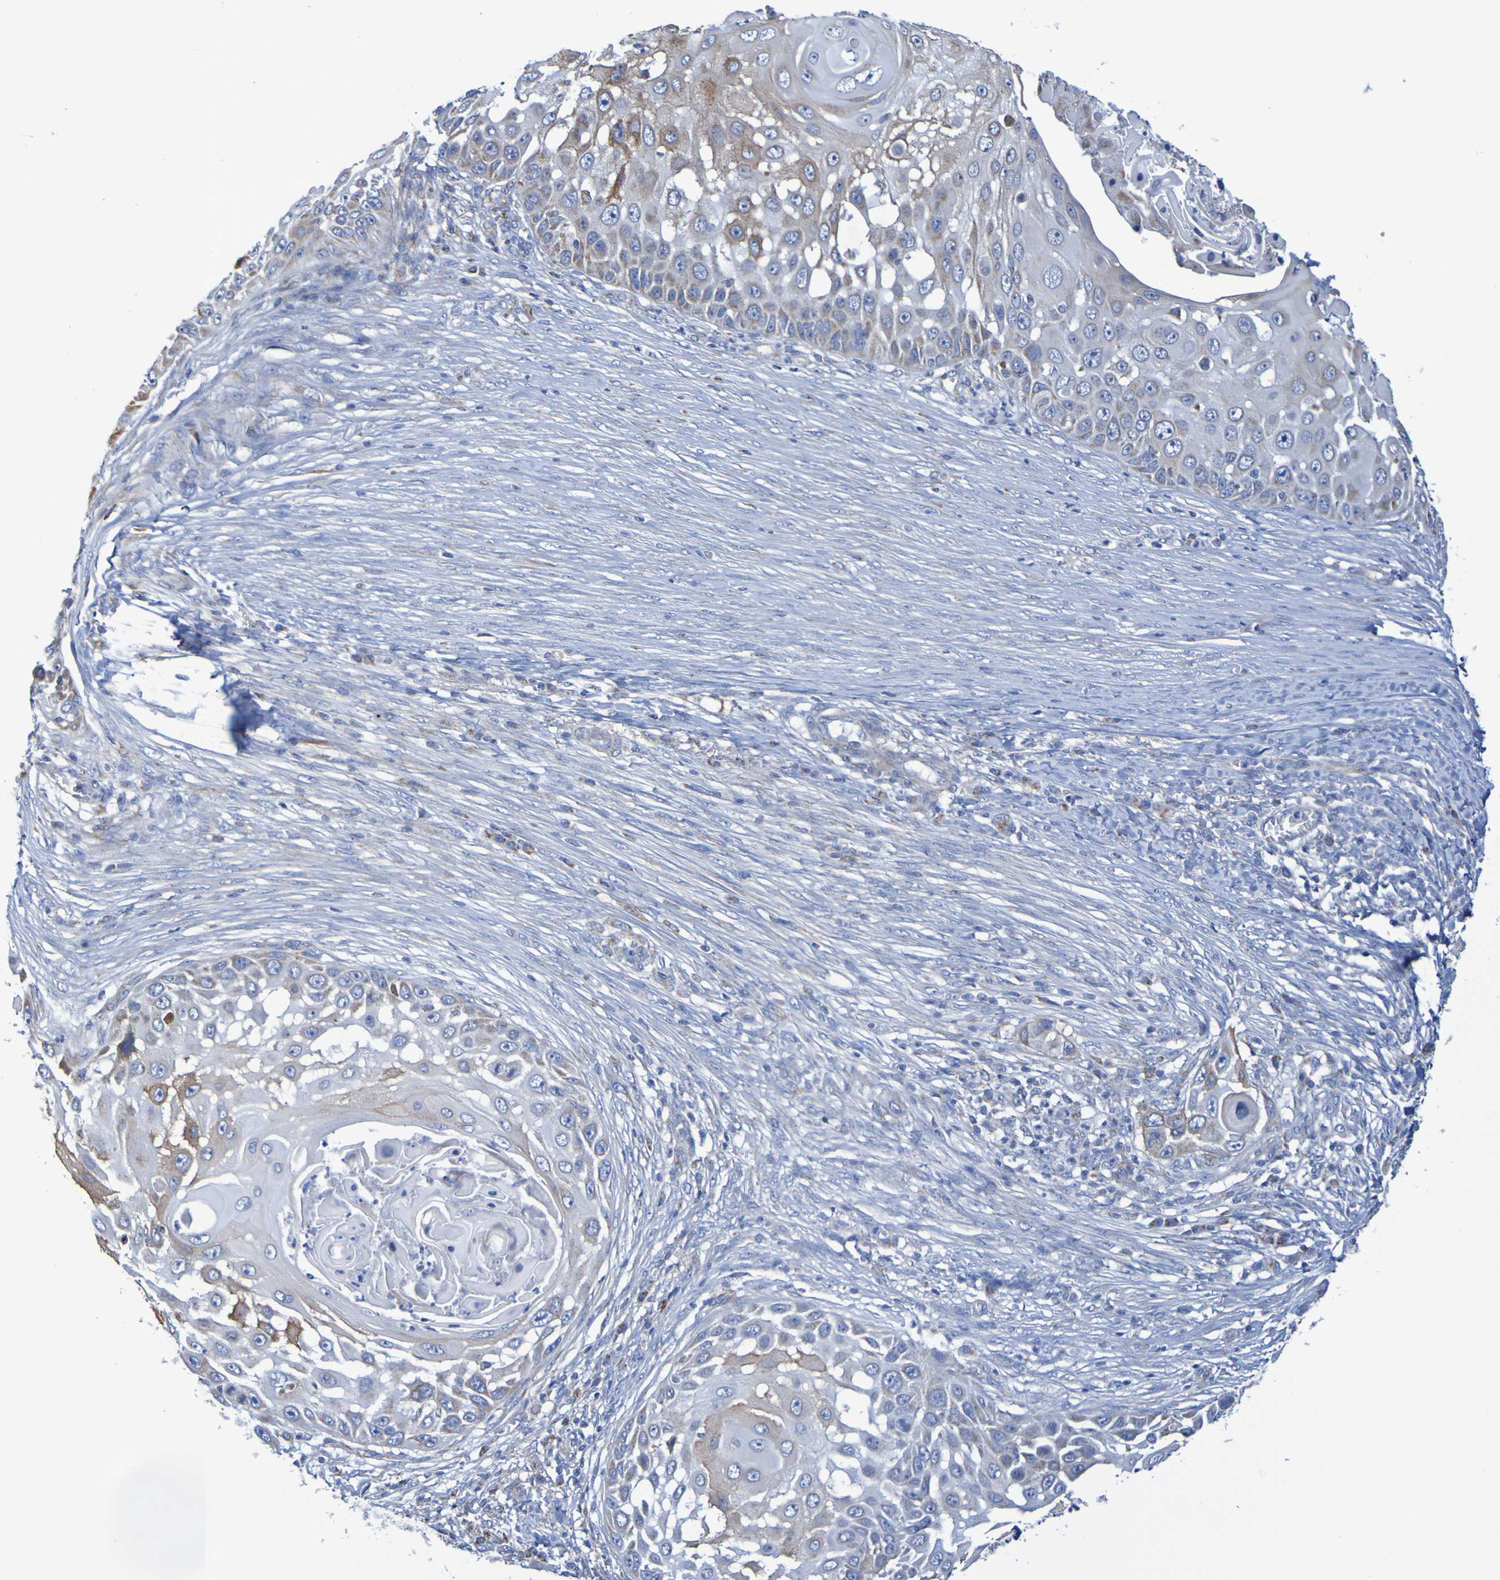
{"staining": {"intensity": "weak", "quantity": "25%-75%", "location": "cytoplasmic/membranous"}, "tissue": "skin cancer", "cell_type": "Tumor cells", "image_type": "cancer", "snomed": [{"axis": "morphology", "description": "Squamous cell carcinoma, NOS"}, {"axis": "topography", "description": "Skin"}], "caption": "Skin cancer was stained to show a protein in brown. There is low levels of weak cytoplasmic/membranous positivity in approximately 25%-75% of tumor cells. The staining was performed using DAB, with brown indicating positive protein expression. Nuclei are stained blue with hematoxylin.", "gene": "CNTN2", "patient": {"sex": "female", "age": 44}}